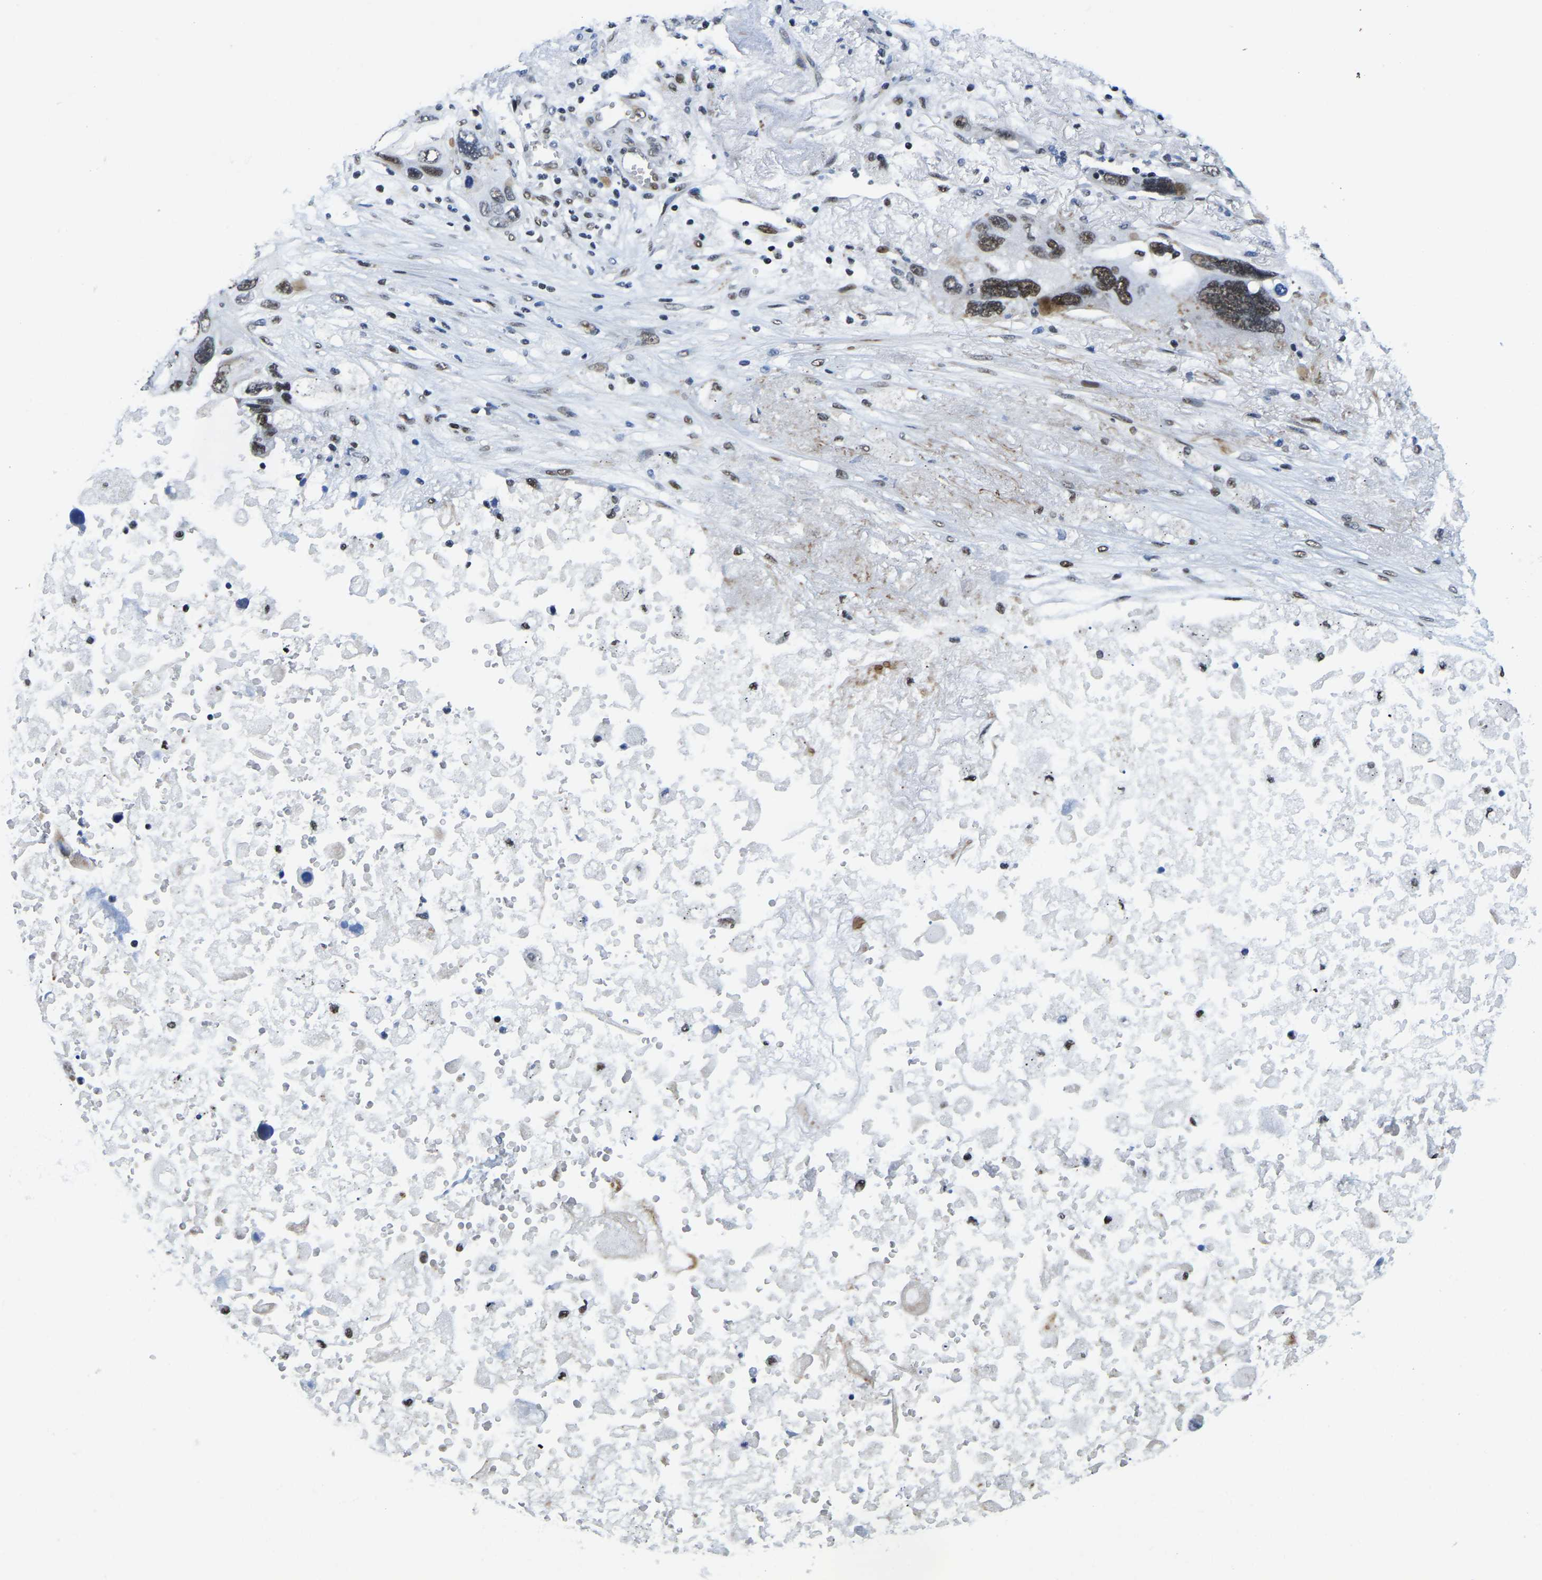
{"staining": {"intensity": "moderate", "quantity": ">75%", "location": "nuclear"}, "tissue": "lung cancer", "cell_type": "Tumor cells", "image_type": "cancer", "snomed": [{"axis": "morphology", "description": "Squamous cell carcinoma, NOS"}, {"axis": "topography", "description": "Lung"}], "caption": "Human lung cancer stained with a protein marker displays moderate staining in tumor cells.", "gene": "UBA1", "patient": {"sex": "female", "age": 73}}